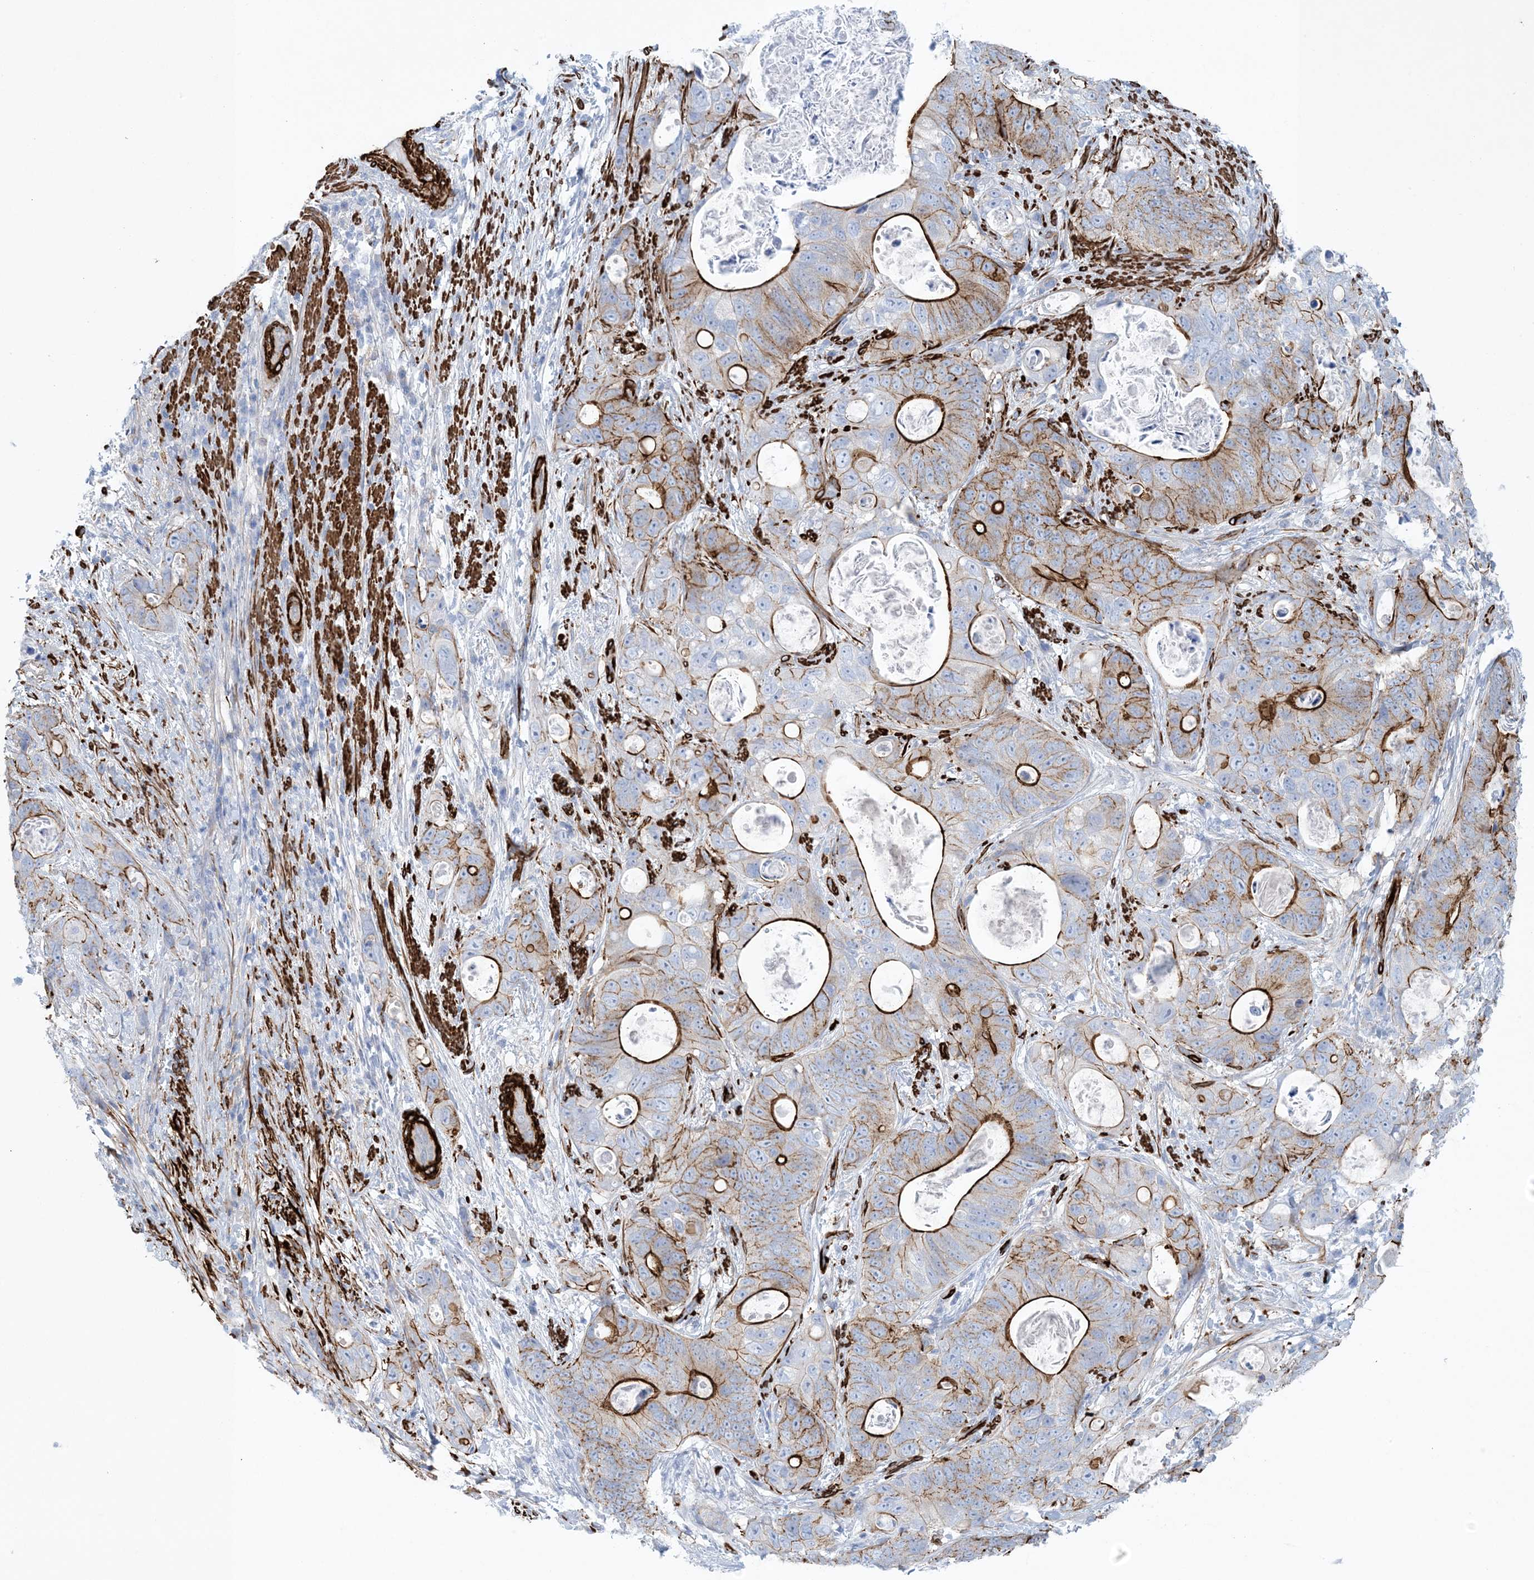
{"staining": {"intensity": "strong", "quantity": "25%-75%", "location": "cytoplasmic/membranous"}, "tissue": "stomach cancer", "cell_type": "Tumor cells", "image_type": "cancer", "snomed": [{"axis": "morphology", "description": "Adenocarcinoma, NOS"}, {"axis": "topography", "description": "Stomach"}], "caption": "Immunohistochemistry (DAB) staining of stomach adenocarcinoma displays strong cytoplasmic/membranous protein staining in approximately 25%-75% of tumor cells.", "gene": "SHANK1", "patient": {"sex": "female", "age": 89}}